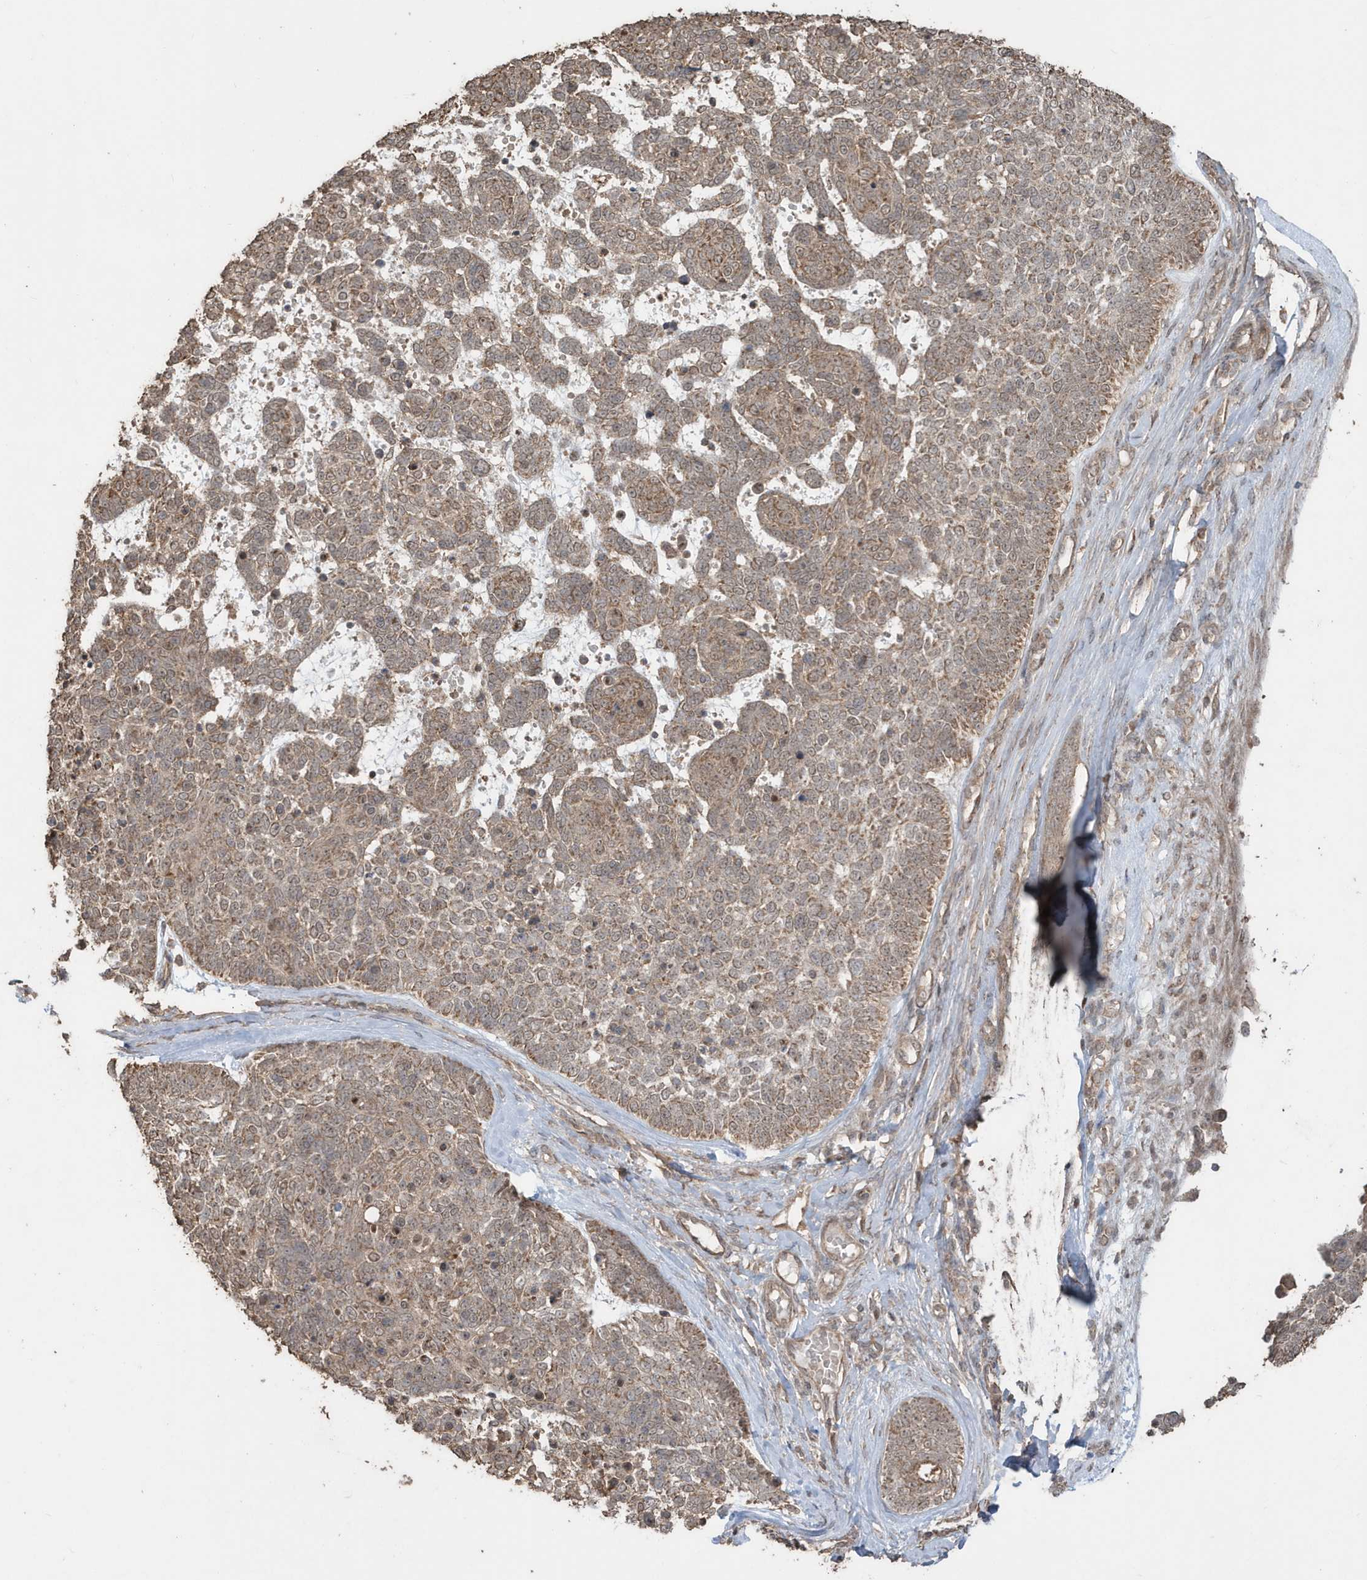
{"staining": {"intensity": "weak", "quantity": ">75%", "location": "cytoplasmic/membranous"}, "tissue": "skin cancer", "cell_type": "Tumor cells", "image_type": "cancer", "snomed": [{"axis": "morphology", "description": "Basal cell carcinoma"}, {"axis": "topography", "description": "Skin"}], "caption": "Tumor cells demonstrate low levels of weak cytoplasmic/membranous positivity in approximately >75% of cells in human skin basal cell carcinoma.", "gene": "PAXBP1", "patient": {"sex": "female", "age": 81}}